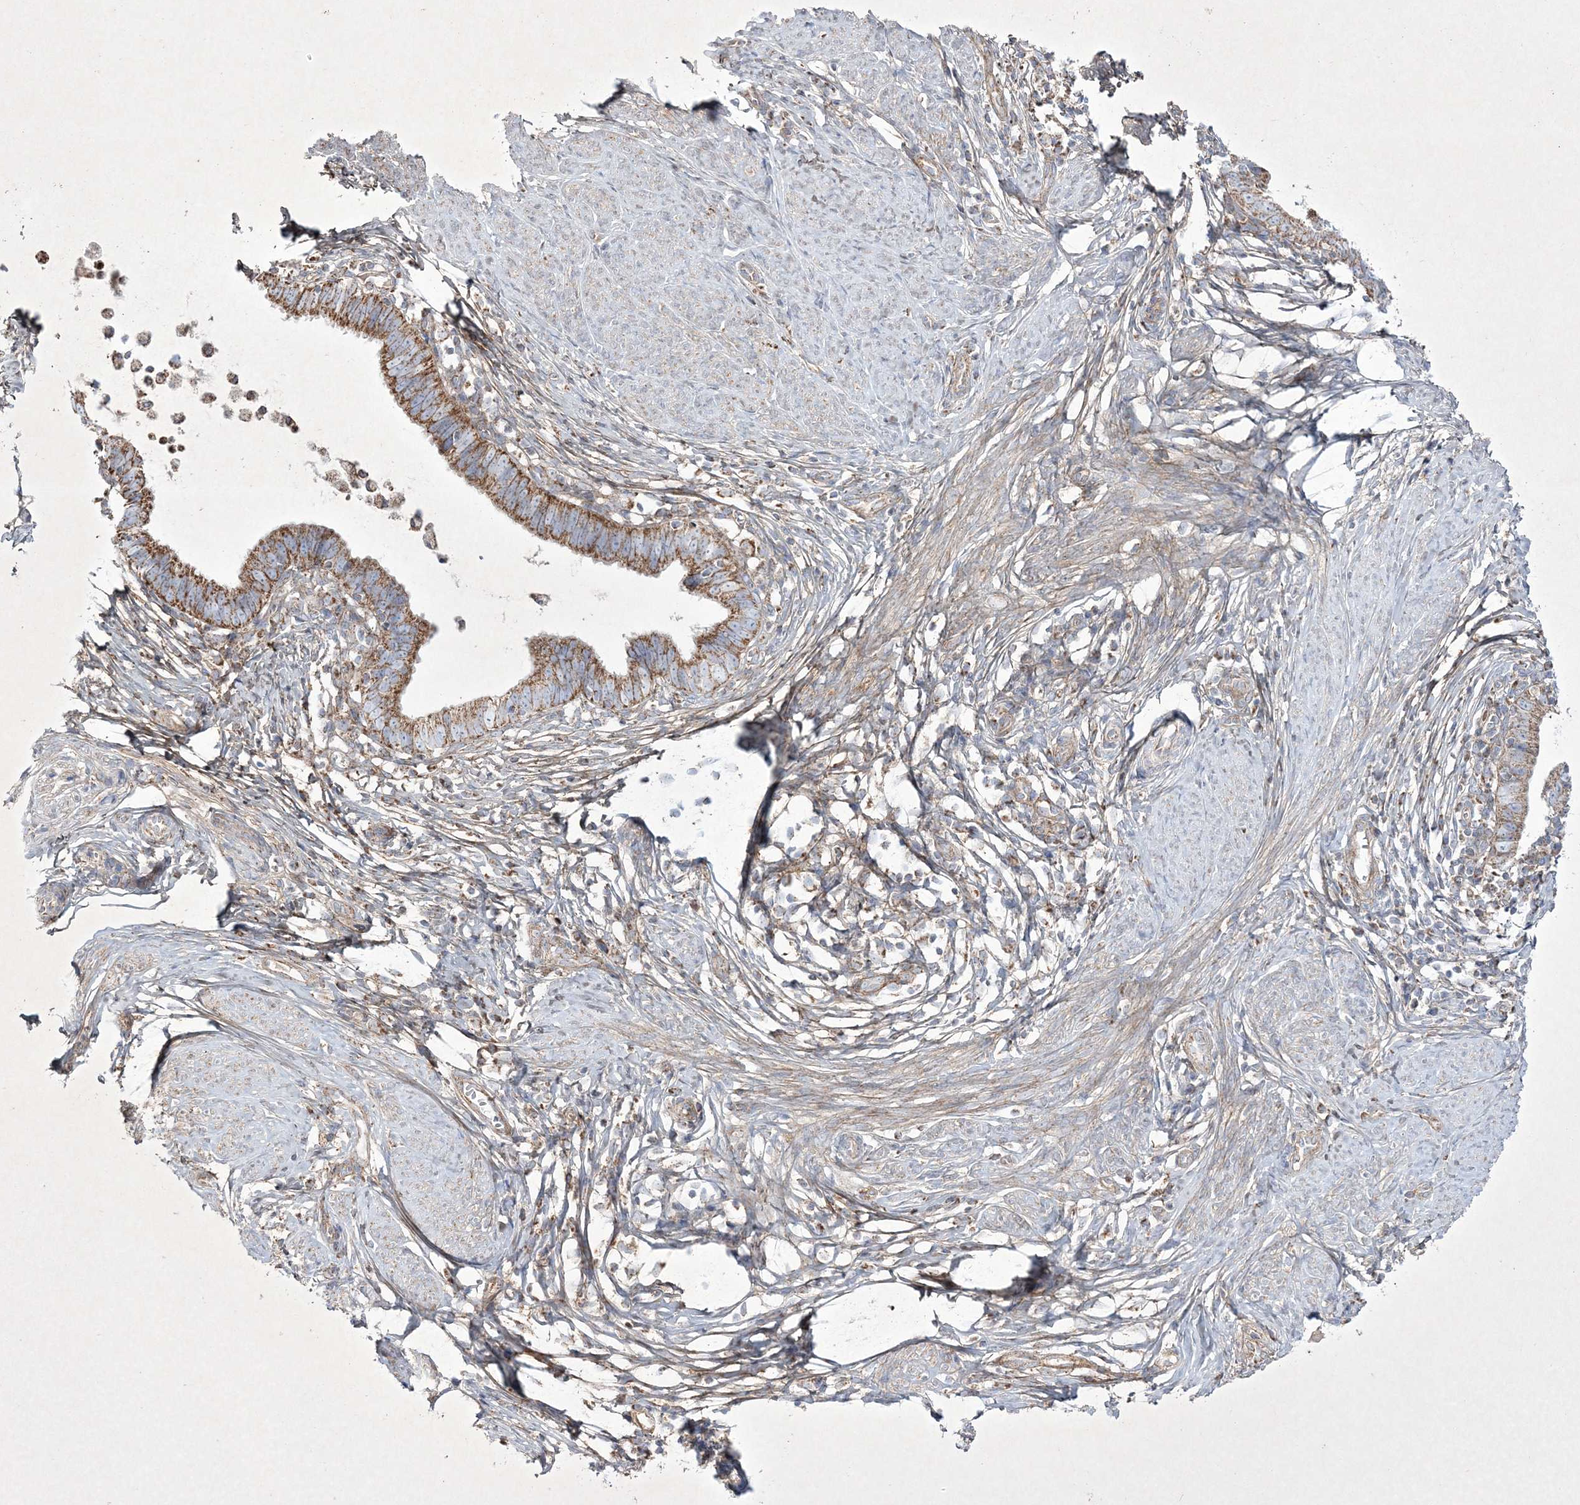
{"staining": {"intensity": "moderate", "quantity": ">75%", "location": "cytoplasmic/membranous"}, "tissue": "cervical cancer", "cell_type": "Tumor cells", "image_type": "cancer", "snomed": [{"axis": "morphology", "description": "Adenocarcinoma, NOS"}, {"axis": "topography", "description": "Cervix"}], "caption": "Cervical cancer stained with DAB (3,3'-diaminobenzidine) immunohistochemistry shows medium levels of moderate cytoplasmic/membranous expression in about >75% of tumor cells.", "gene": "RICTOR", "patient": {"sex": "female", "age": 36}}